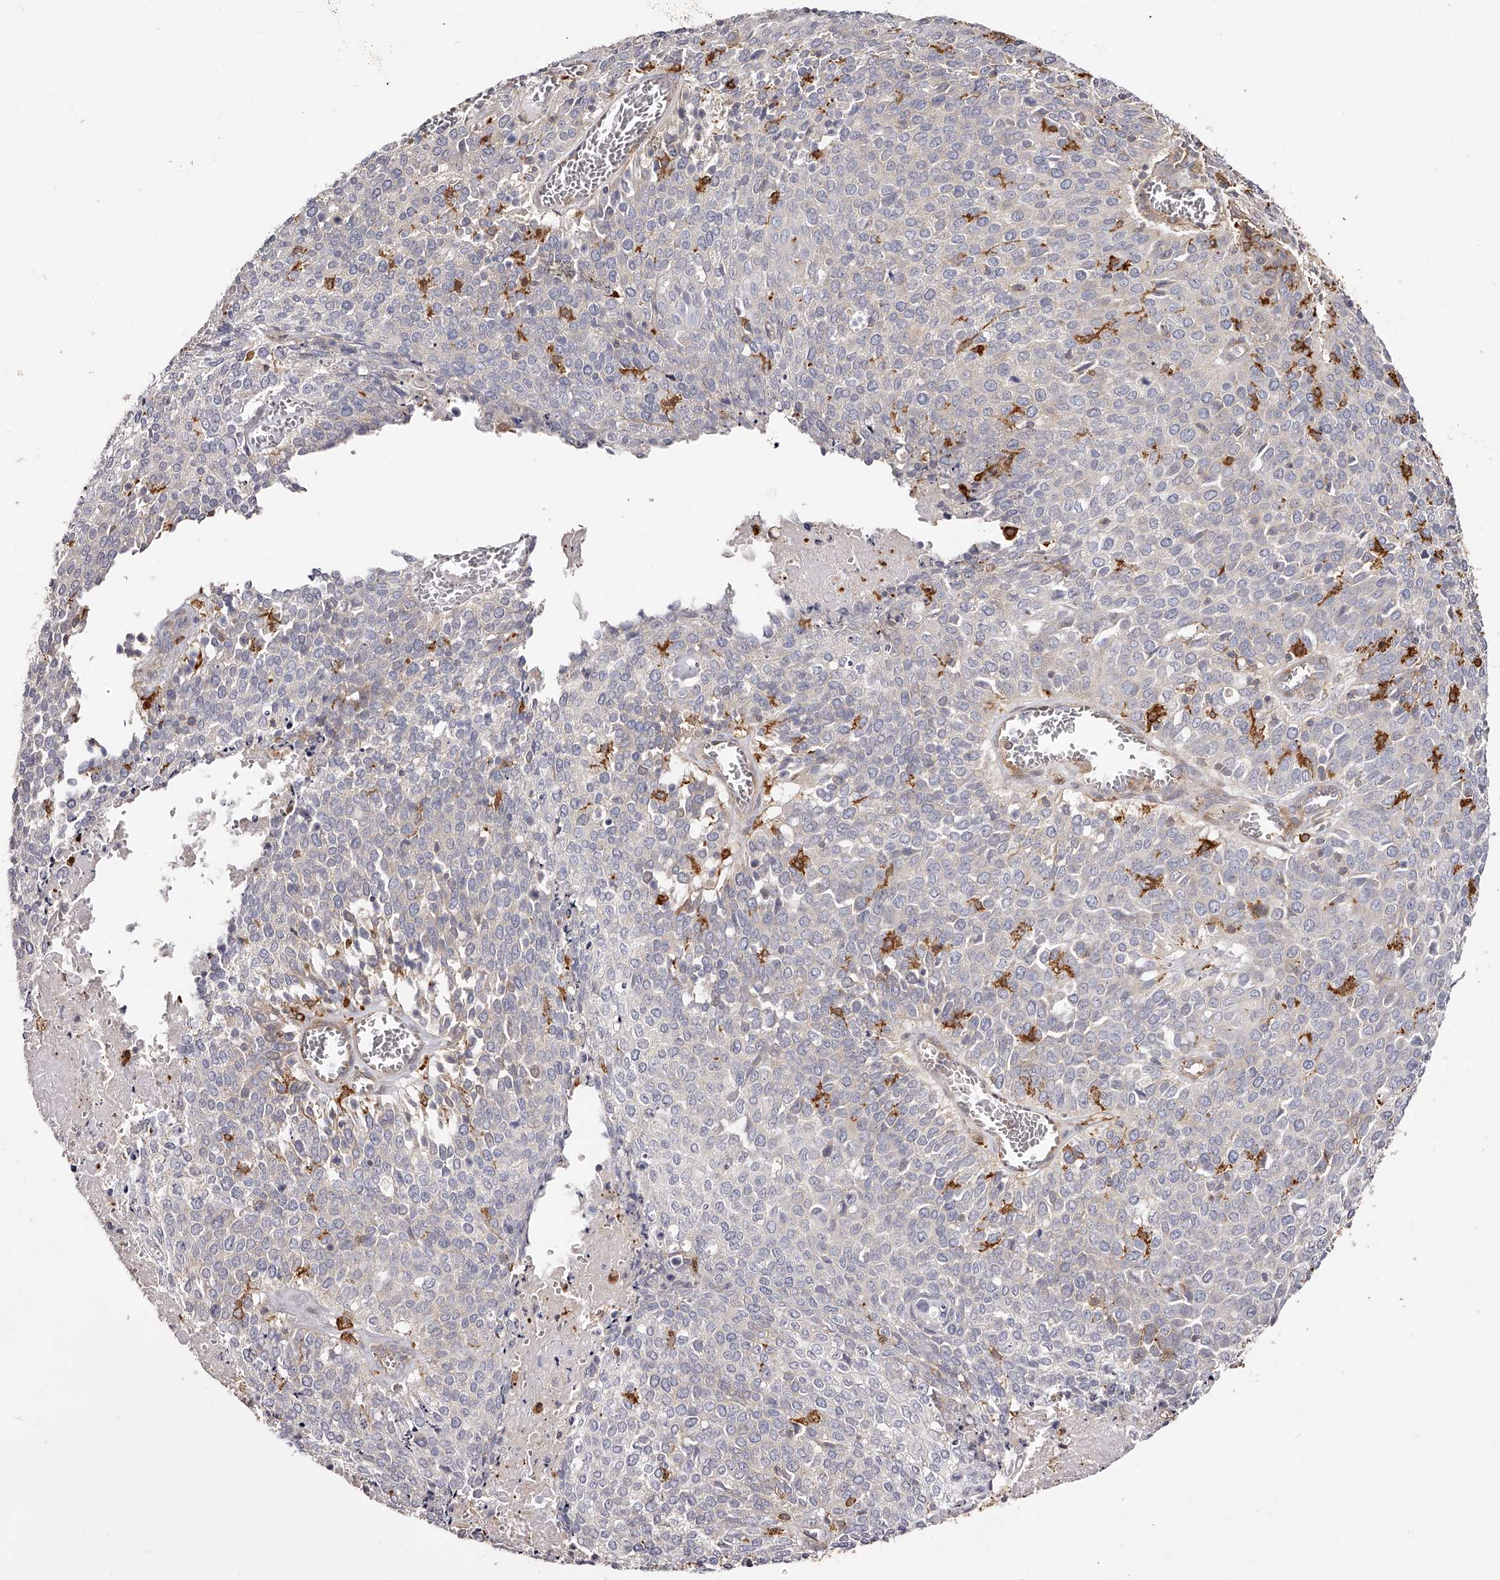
{"staining": {"intensity": "weak", "quantity": "<25%", "location": "cytoplasmic/membranous"}, "tissue": "cervical cancer", "cell_type": "Tumor cells", "image_type": "cancer", "snomed": [{"axis": "morphology", "description": "Squamous cell carcinoma, NOS"}, {"axis": "topography", "description": "Cervix"}], "caption": "There is no significant staining in tumor cells of cervical cancer. The staining is performed using DAB brown chromogen with nuclei counter-stained in using hematoxylin.", "gene": "LAP3", "patient": {"sex": "female", "age": 39}}